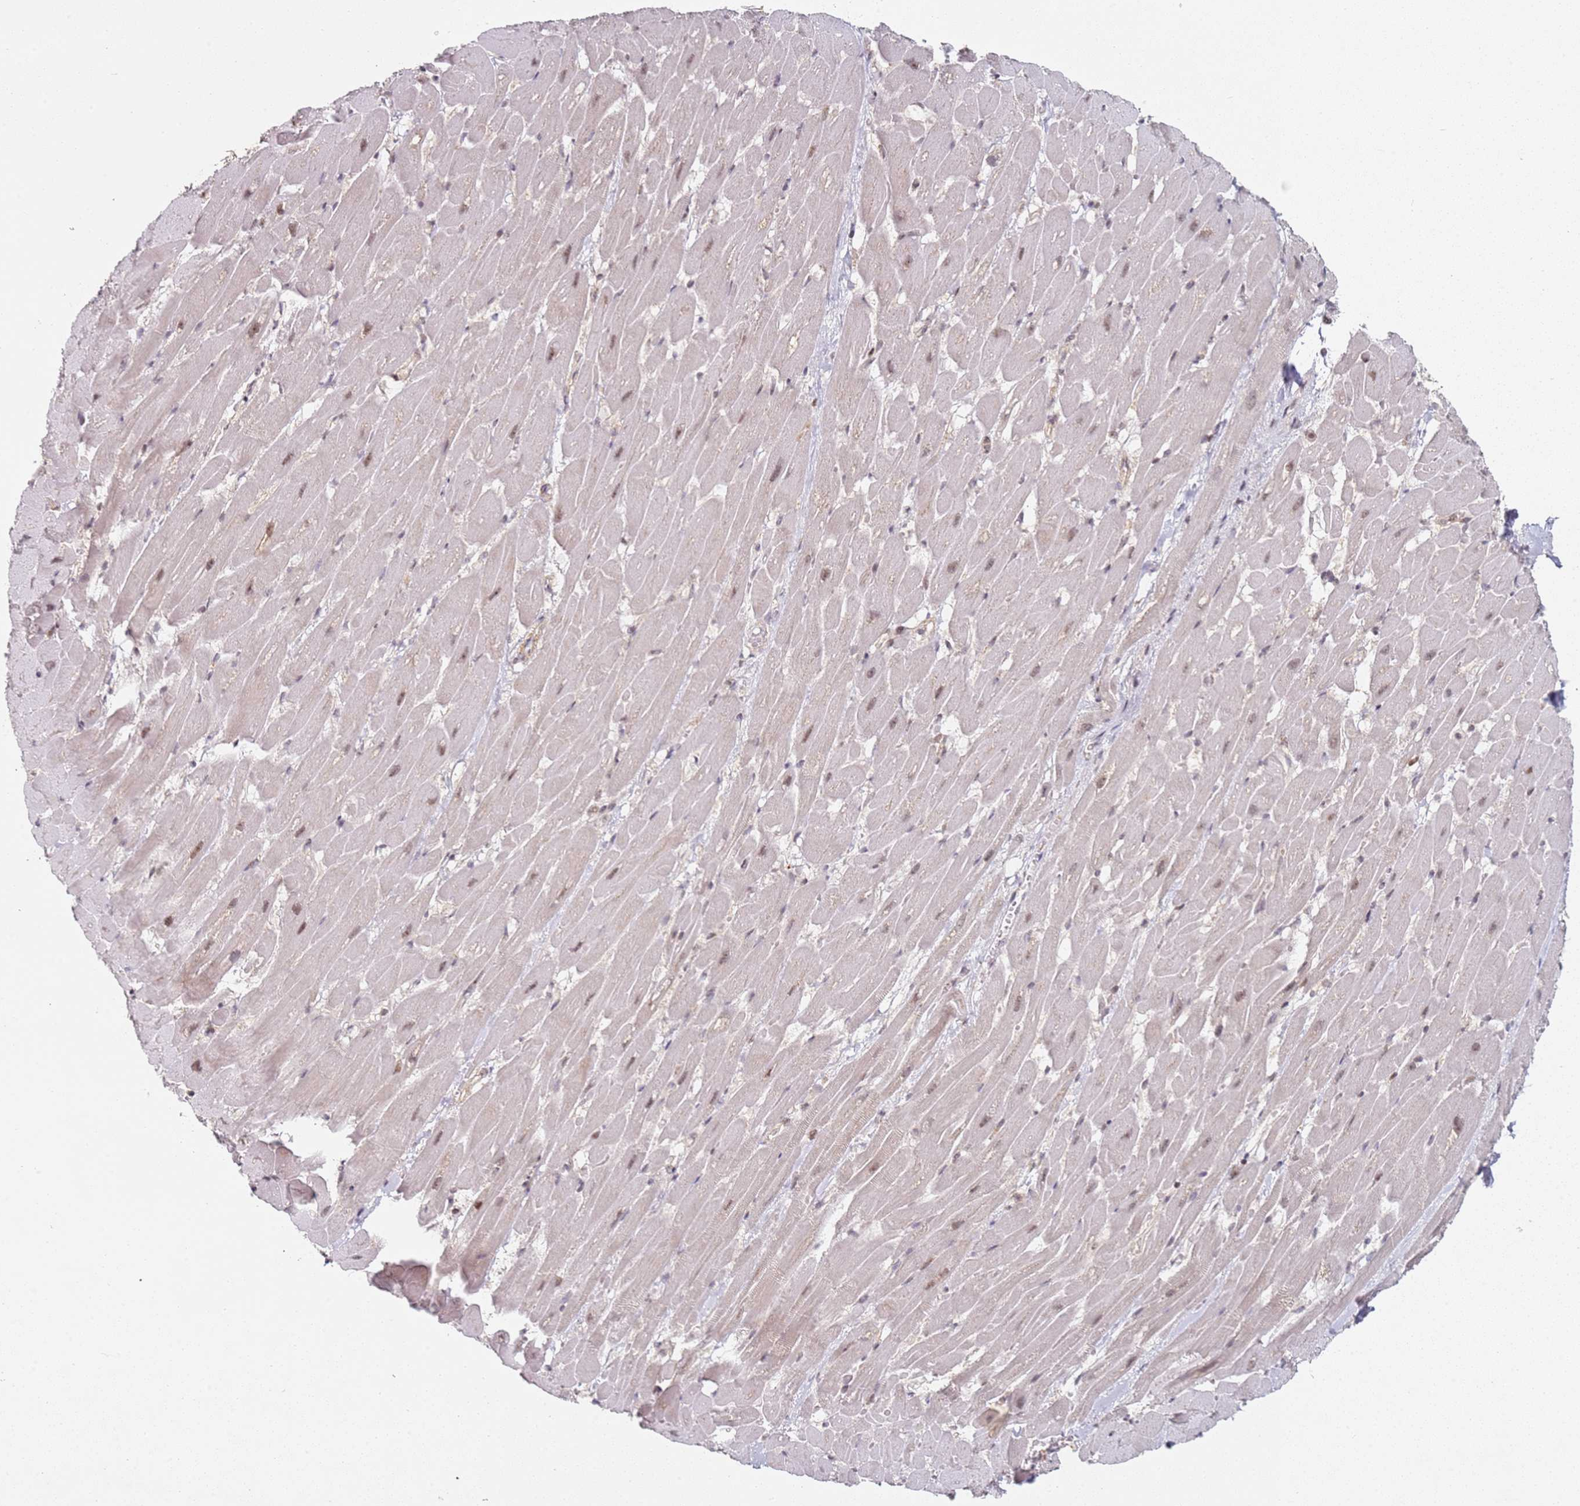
{"staining": {"intensity": "weak", "quantity": ">75%", "location": "nuclear"}, "tissue": "heart muscle", "cell_type": "Cardiomyocytes", "image_type": "normal", "snomed": [{"axis": "morphology", "description": "Normal tissue, NOS"}, {"axis": "topography", "description": "Heart"}], "caption": "Cardiomyocytes demonstrate low levels of weak nuclear positivity in about >75% of cells in normal heart muscle. (Brightfield microscopy of DAB IHC at high magnification).", "gene": "ATF6B", "patient": {"sex": "male", "age": 37}}